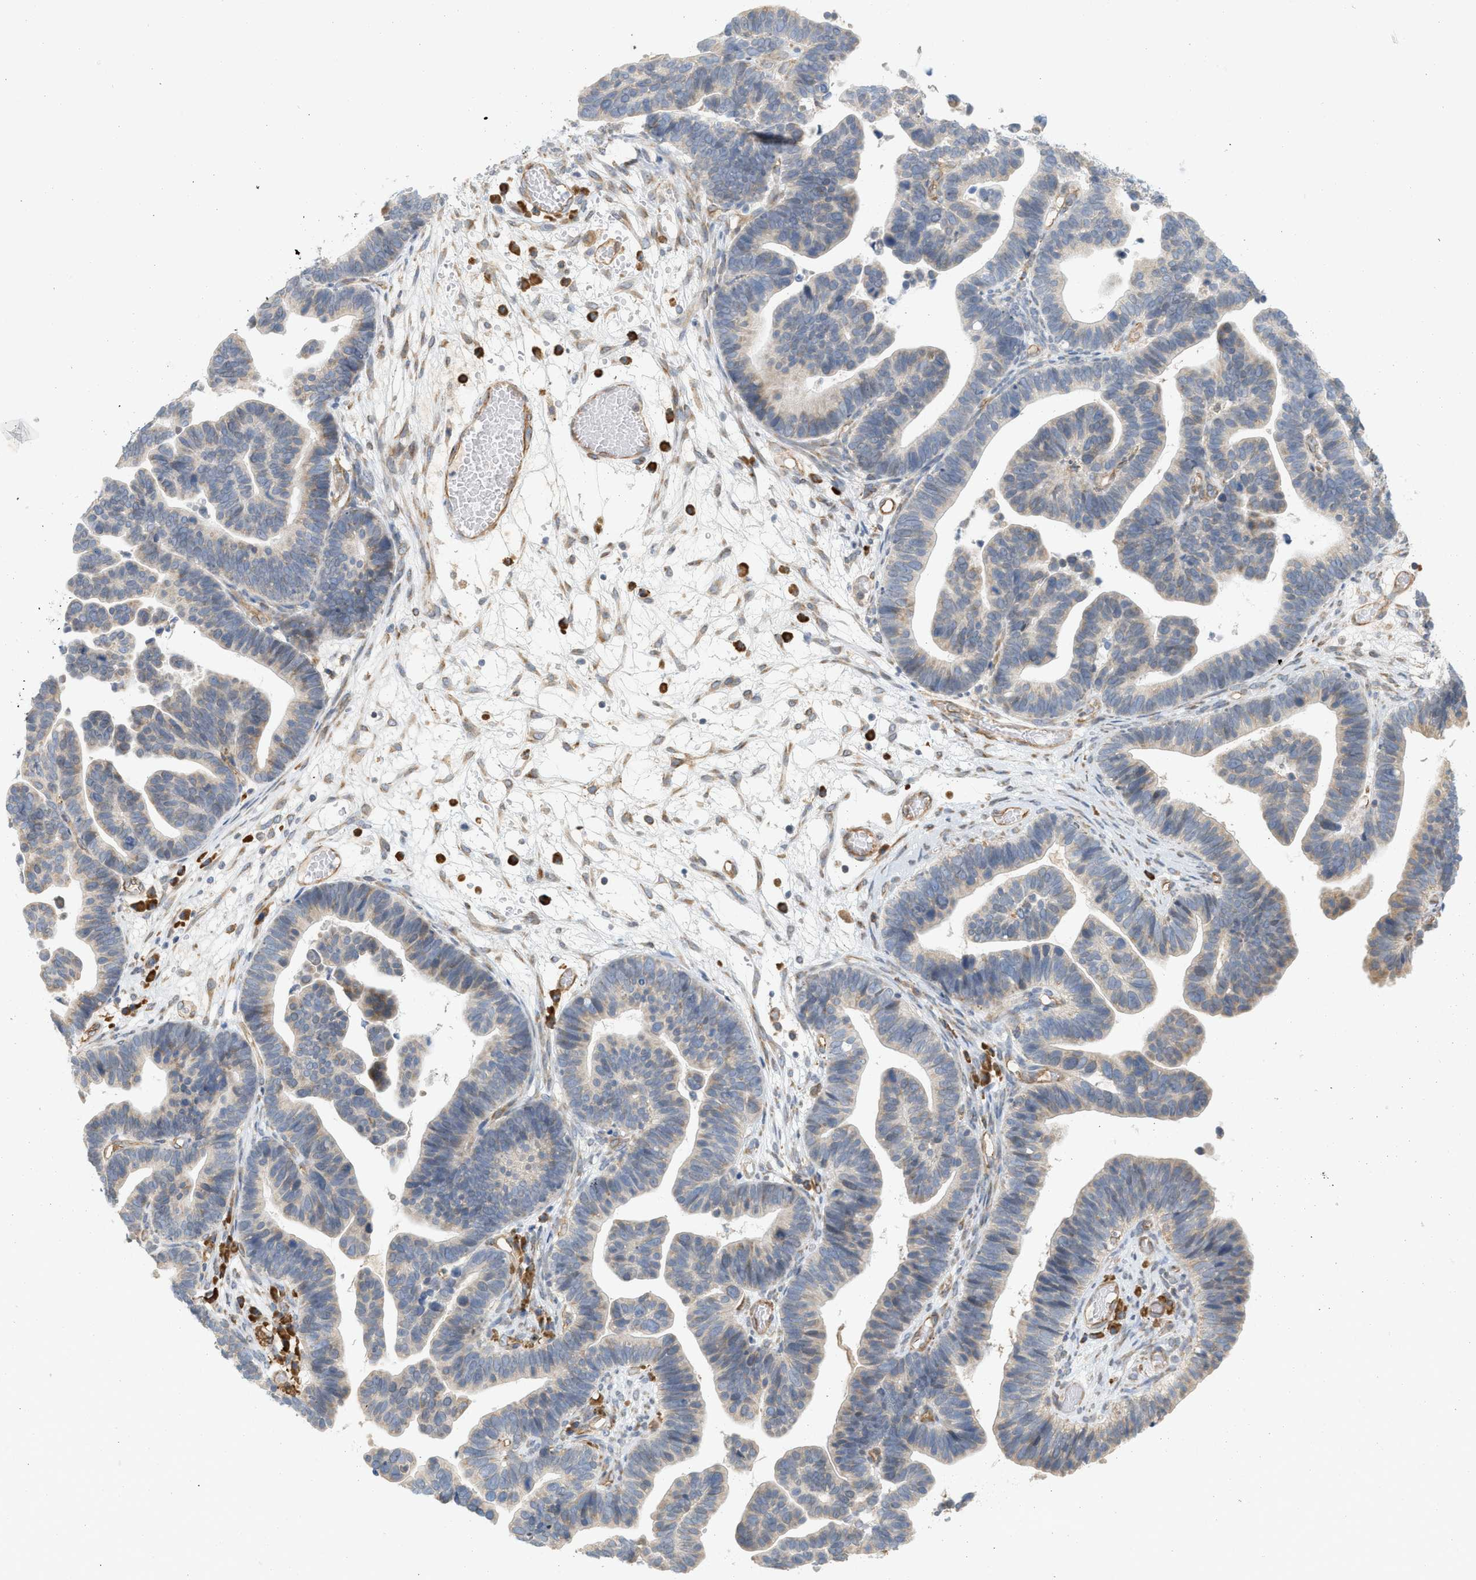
{"staining": {"intensity": "weak", "quantity": "<25%", "location": "cytoplasmic/membranous"}, "tissue": "ovarian cancer", "cell_type": "Tumor cells", "image_type": "cancer", "snomed": [{"axis": "morphology", "description": "Cystadenocarcinoma, serous, NOS"}, {"axis": "topography", "description": "Ovary"}], "caption": "Immunohistochemical staining of human ovarian cancer demonstrates no significant positivity in tumor cells.", "gene": "SVOP", "patient": {"sex": "female", "age": 56}}